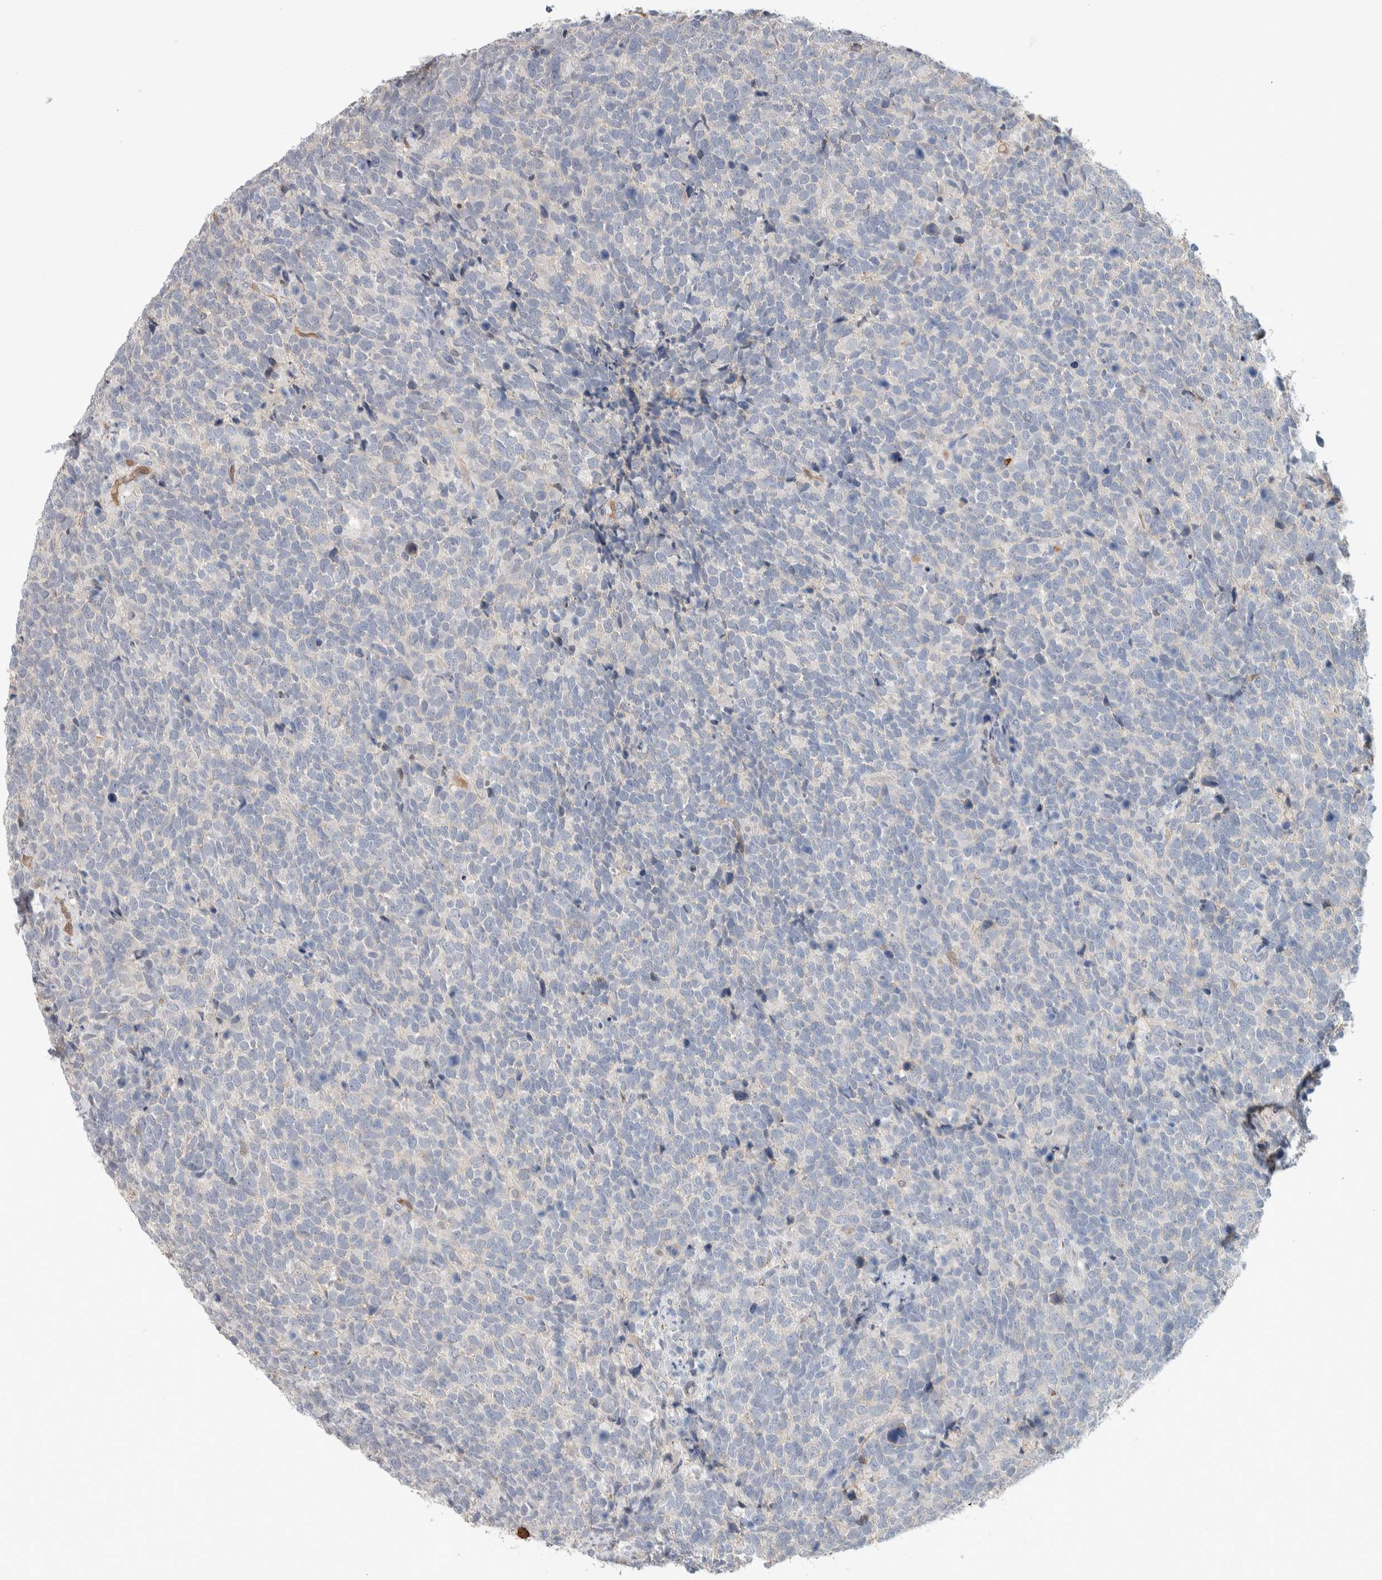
{"staining": {"intensity": "negative", "quantity": "none", "location": "none"}, "tissue": "urothelial cancer", "cell_type": "Tumor cells", "image_type": "cancer", "snomed": [{"axis": "morphology", "description": "Urothelial carcinoma, High grade"}, {"axis": "topography", "description": "Urinary bladder"}], "caption": "A photomicrograph of urothelial cancer stained for a protein displays no brown staining in tumor cells. (Stains: DAB immunohistochemistry (IHC) with hematoxylin counter stain, Microscopy: brightfield microscopy at high magnification).", "gene": "DEPTOR", "patient": {"sex": "female", "age": 82}}